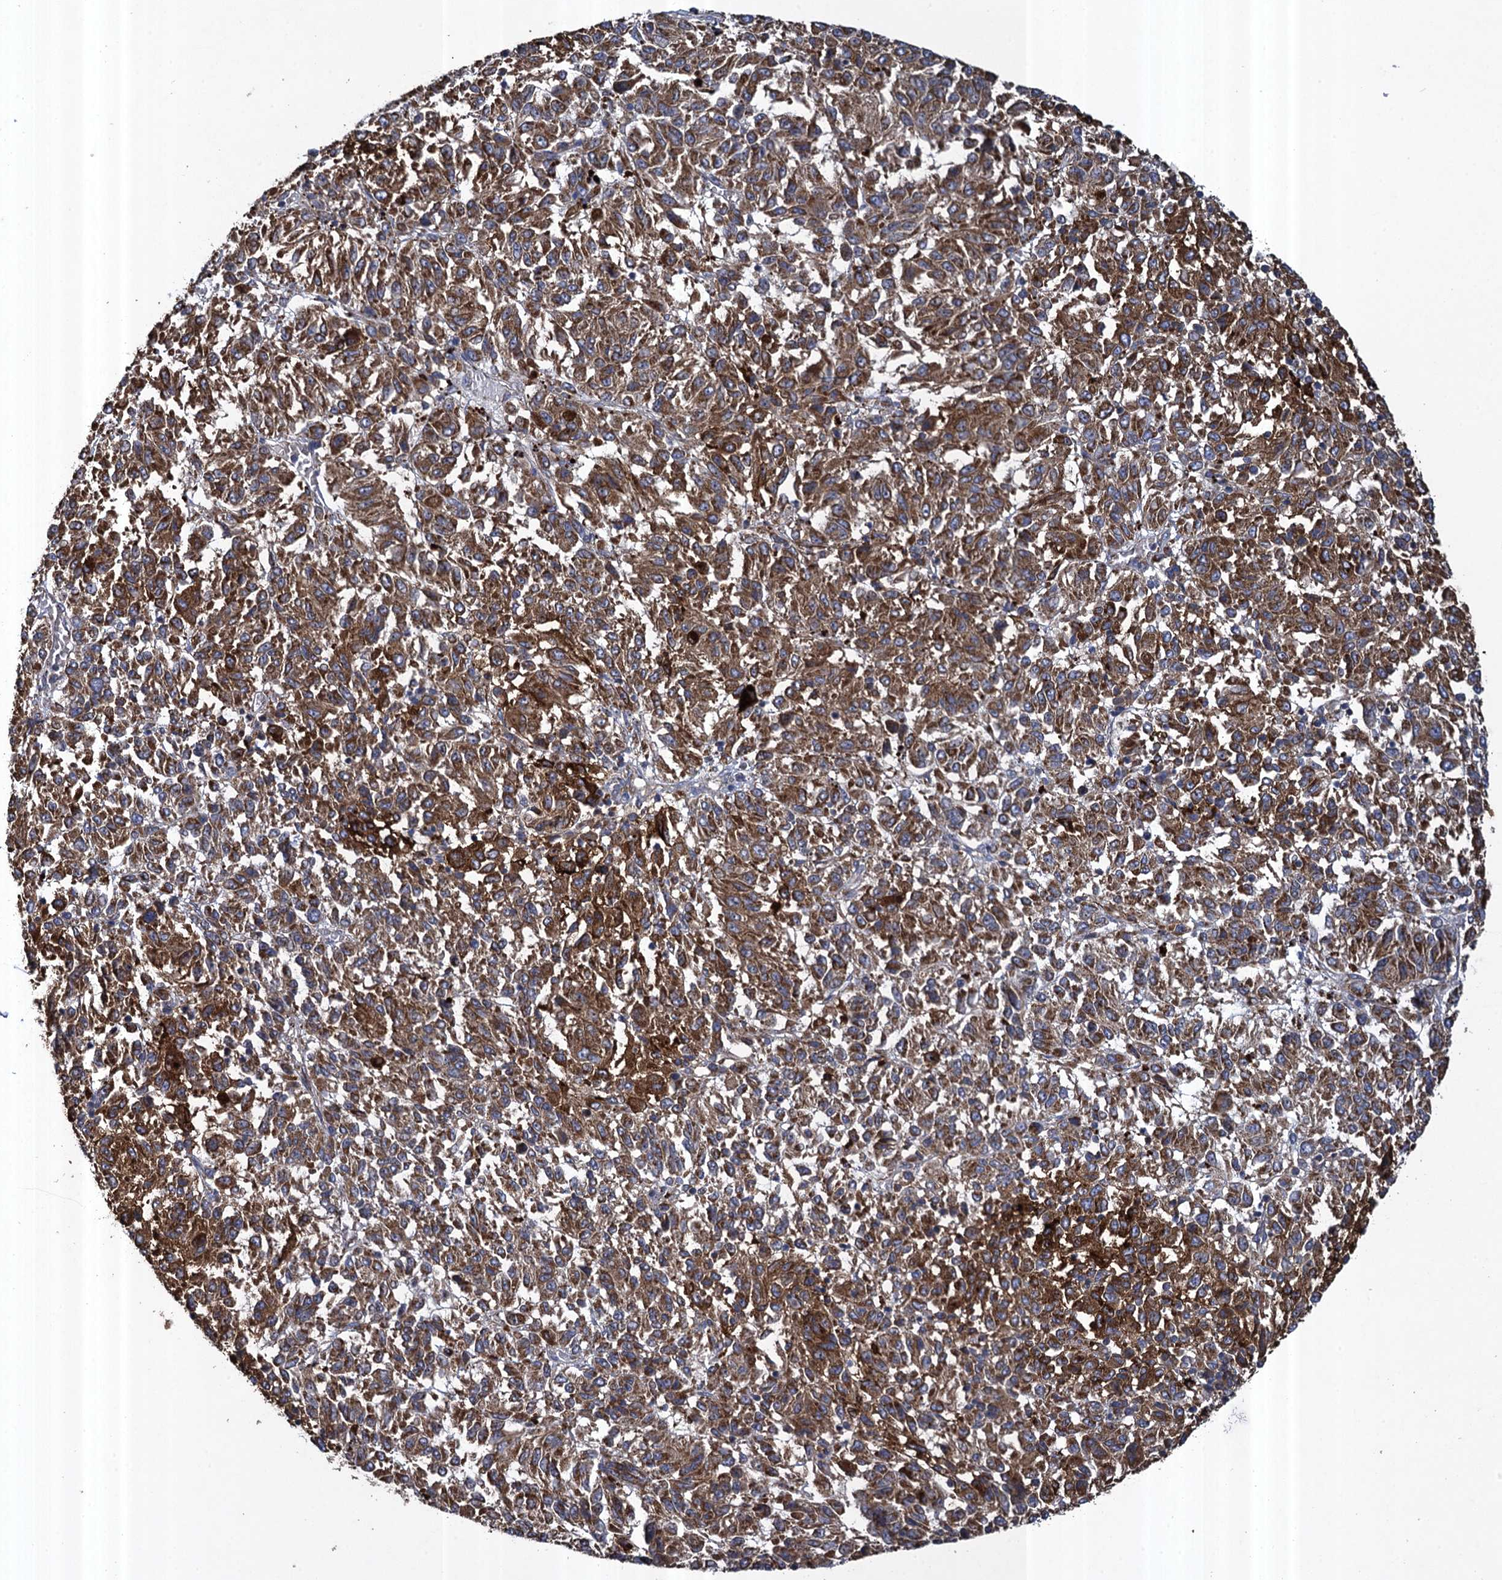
{"staining": {"intensity": "moderate", "quantity": ">75%", "location": "cytoplasmic/membranous"}, "tissue": "melanoma", "cell_type": "Tumor cells", "image_type": "cancer", "snomed": [{"axis": "morphology", "description": "Malignant melanoma, Metastatic site"}, {"axis": "topography", "description": "Lung"}], "caption": "Immunohistochemistry micrograph of malignant melanoma (metastatic site) stained for a protein (brown), which displays medium levels of moderate cytoplasmic/membranous positivity in approximately >75% of tumor cells.", "gene": "TXNDC11", "patient": {"sex": "male", "age": 64}}